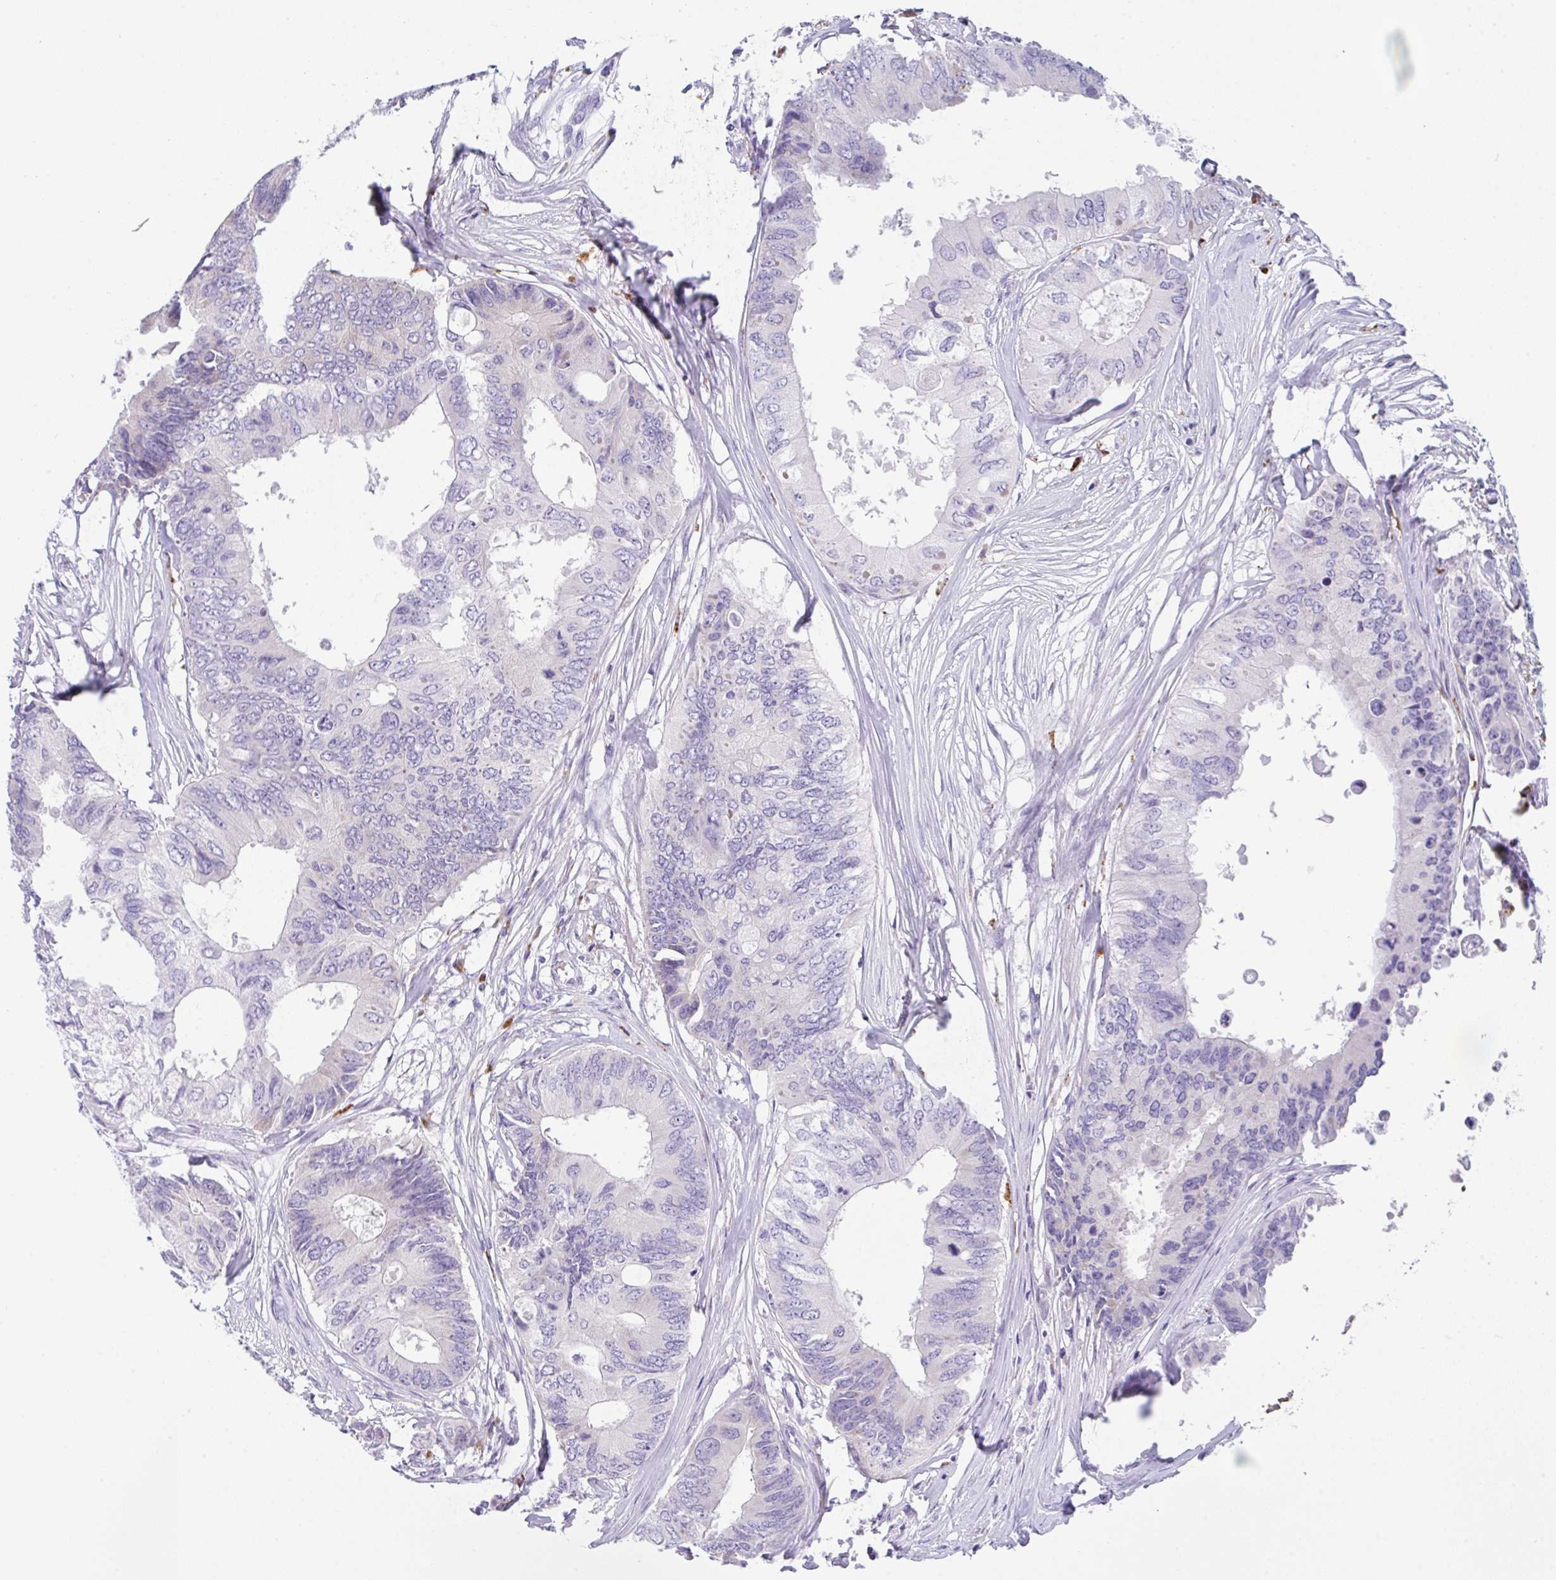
{"staining": {"intensity": "negative", "quantity": "none", "location": "none"}, "tissue": "colorectal cancer", "cell_type": "Tumor cells", "image_type": "cancer", "snomed": [{"axis": "morphology", "description": "Adenocarcinoma, NOS"}, {"axis": "topography", "description": "Colon"}], "caption": "Image shows no protein positivity in tumor cells of colorectal adenocarcinoma tissue. Brightfield microscopy of immunohistochemistry (IHC) stained with DAB (brown) and hematoxylin (blue), captured at high magnification.", "gene": "TRAF4", "patient": {"sex": "male", "age": 71}}